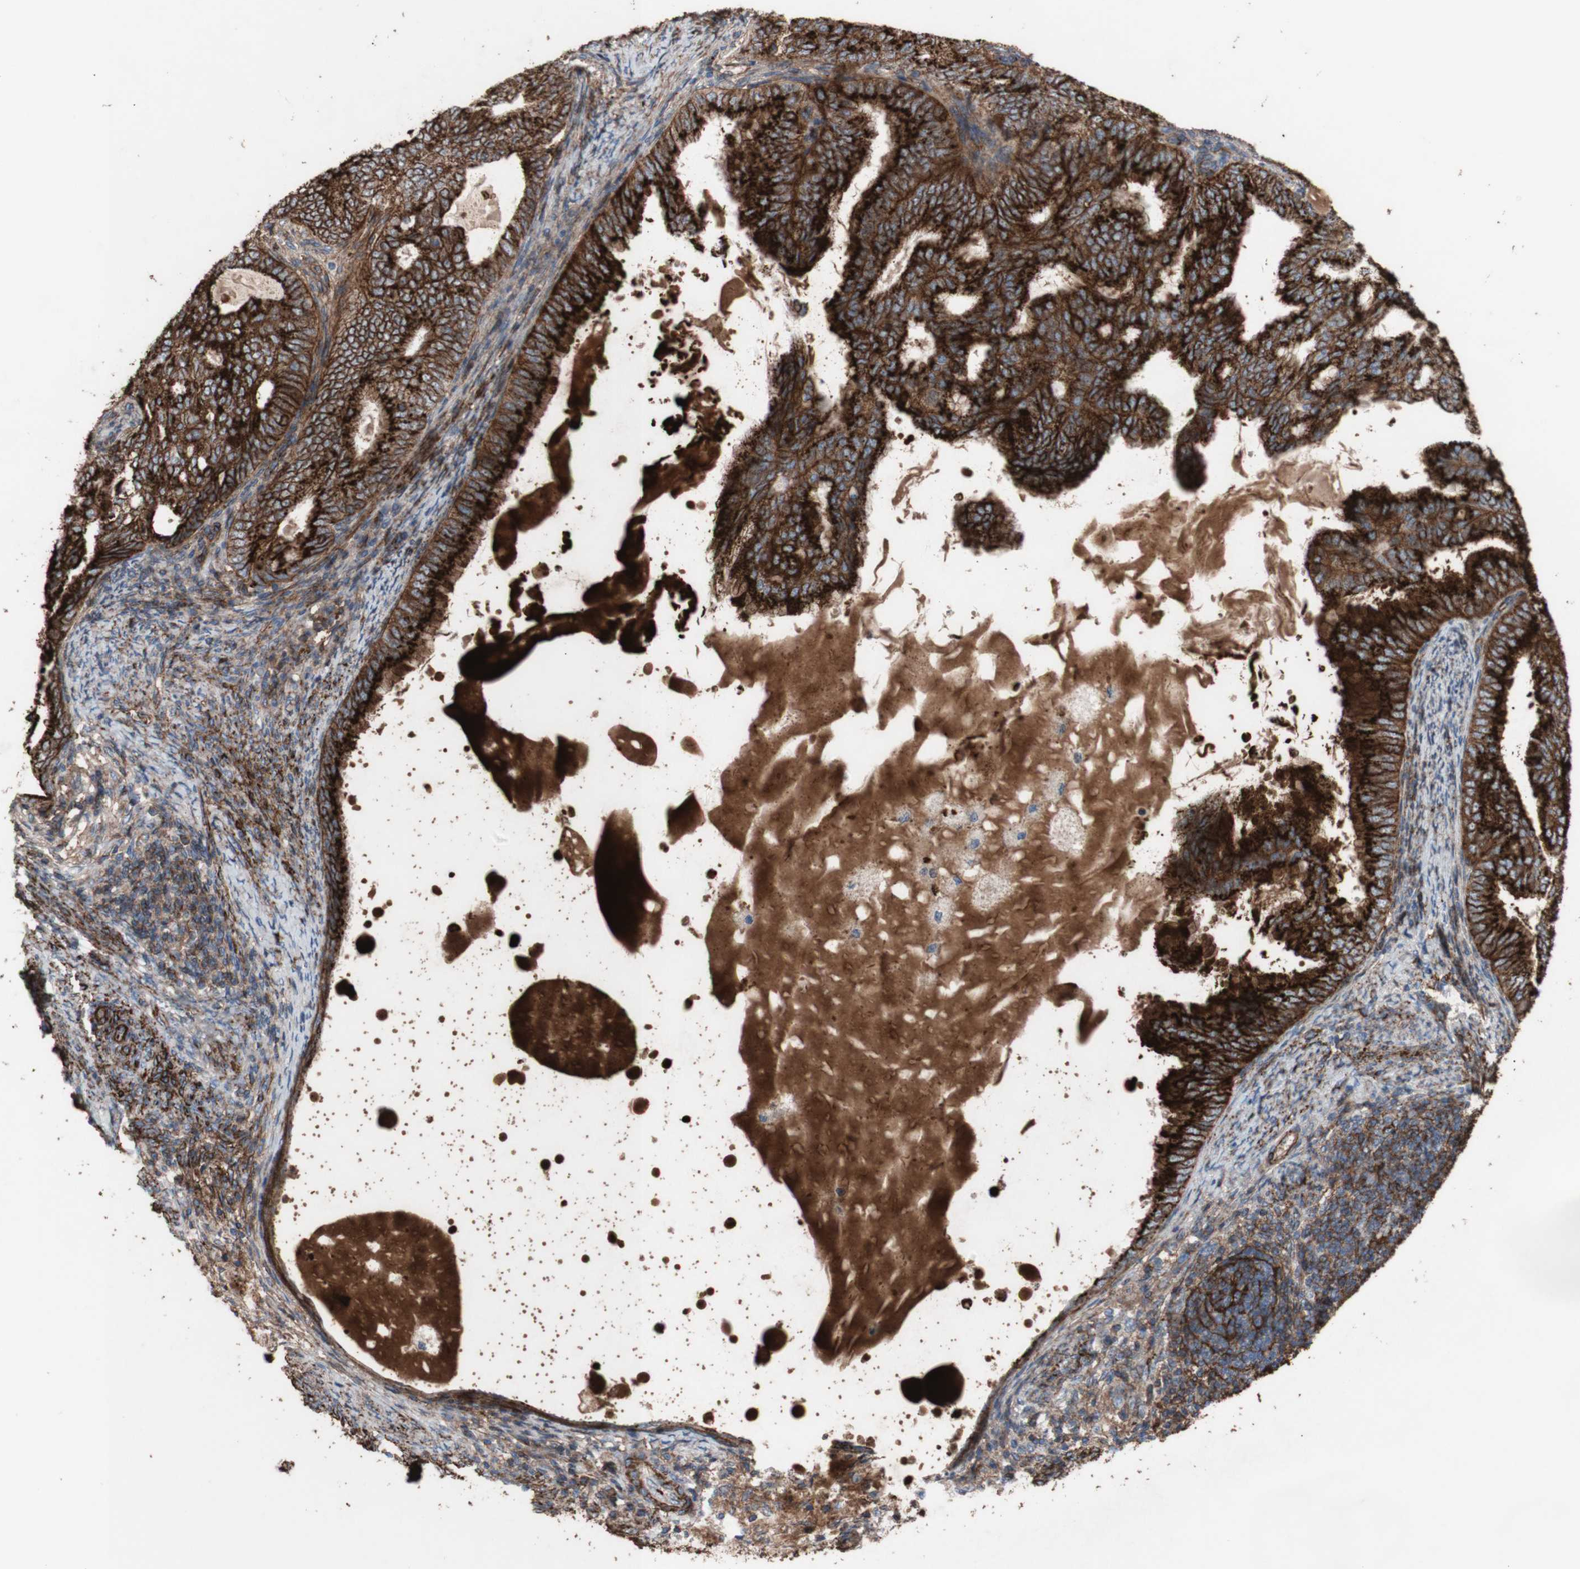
{"staining": {"intensity": "strong", "quantity": ">75%", "location": "cytoplasmic/membranous"}, "tissue": "endometrial cancer", "cell_type": "Tumor cells", "image_type": "cancer", "snomed": [{"axis": "morphology", "description": "Adenocarcinoma, NOS"}, {"axis": "topography", "description": "Endometrium"}], "caption": "The micrograph demonstrates immunohistochemical staining of endometrial cancer (adenocarcinoma). There is strong cytoplasmic/membranous expression is present in about >75% of tumor cells.", "gene": "ATP2A3", "patient": {"sex": "female", "age": 58}}